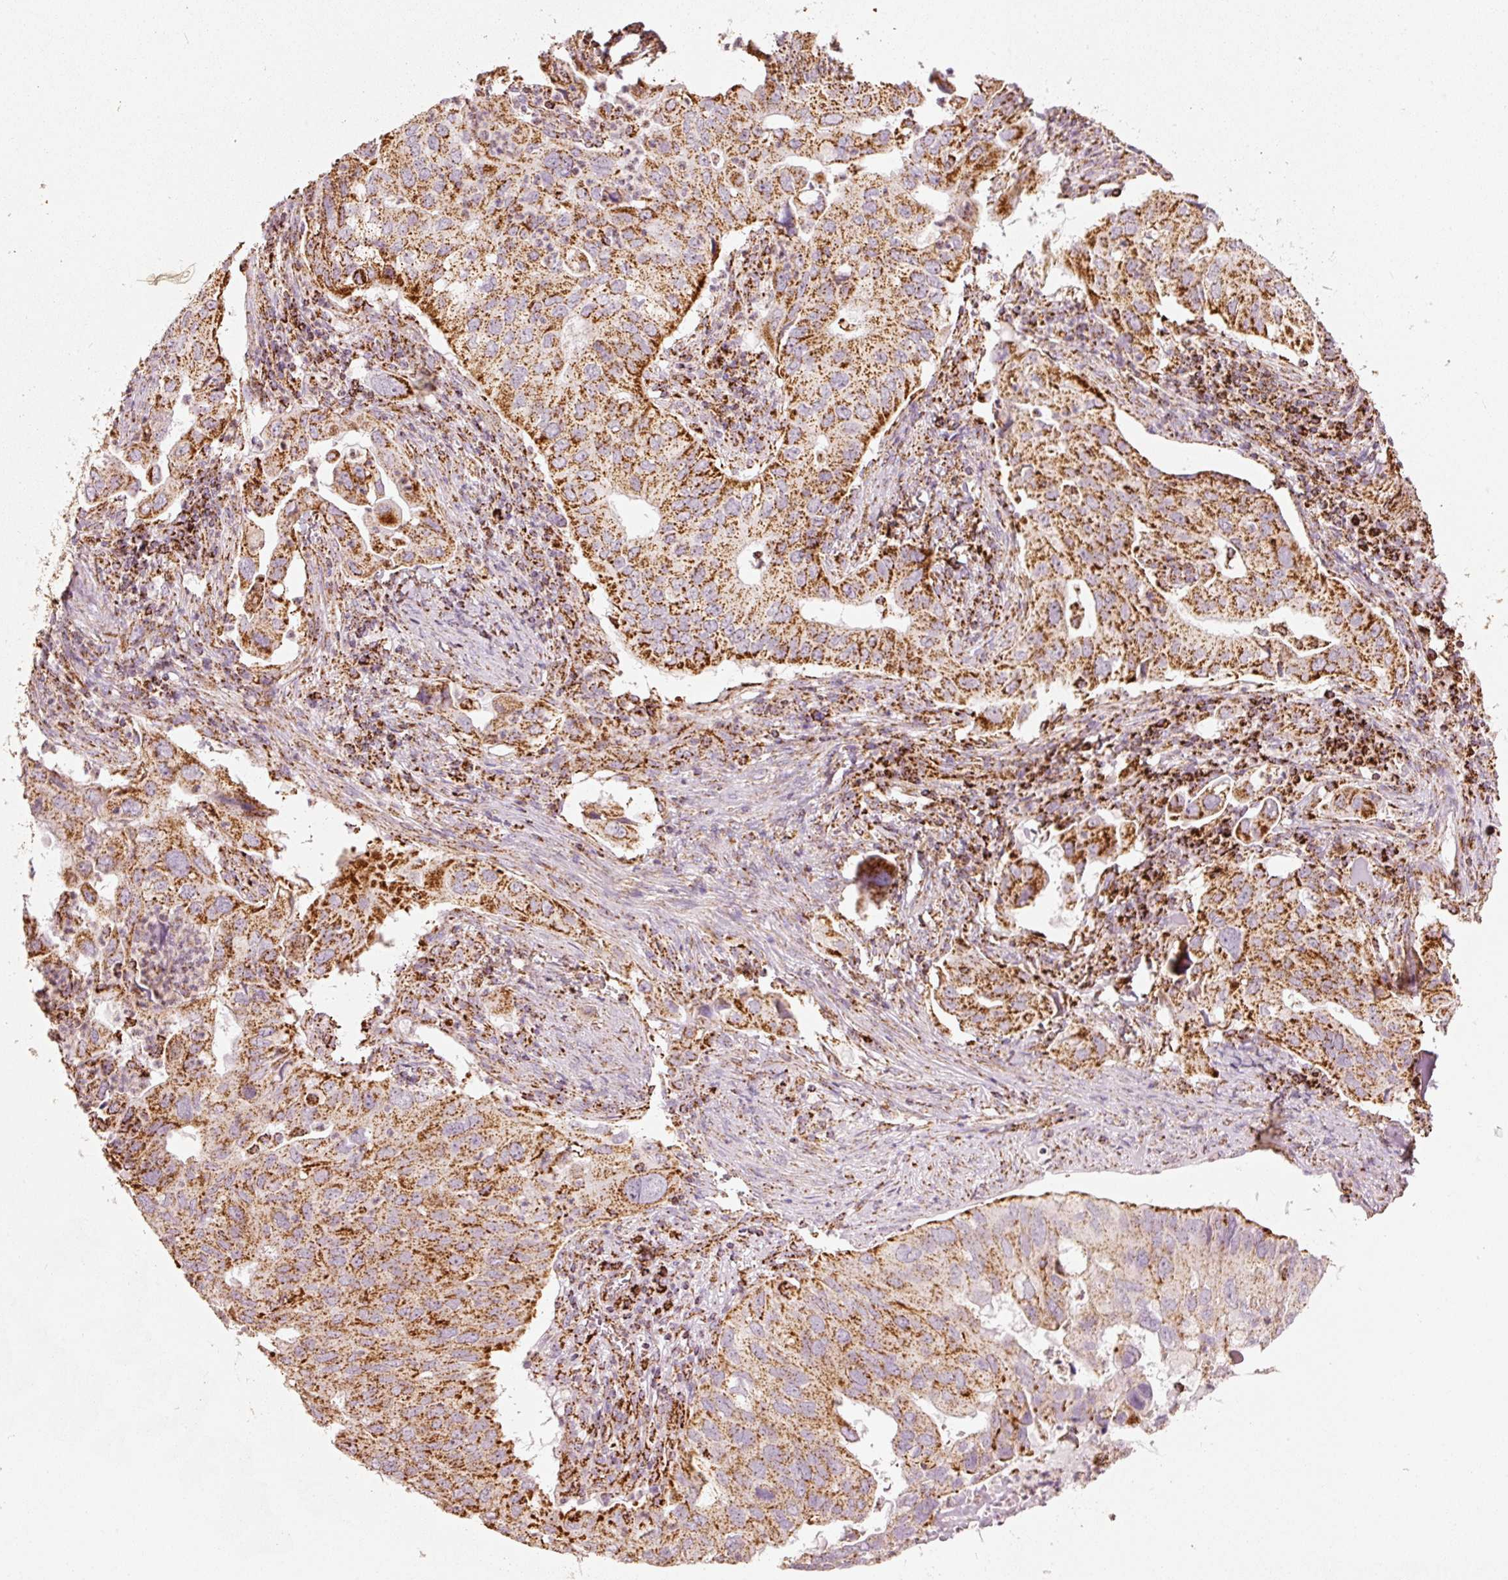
{"staining": {"intensity": "moderate", "quantity": ">75%", "location": "cytoplasmic/membranous"}, "tissue": "lung cancer", "cell_type": "Tumor cells", "image_type": "cancer", "snomed": [{"axis": "morphology", "description": "Adenocarcinoma, NOS"}, {"axis": "topography", "description": "Lung"}], "caption": "Tumor cells demonstrate medium levels of moderate cytoplasmic/membranous staining in about >75% of cells in lung cancer (adenocarcinoma).", "gene": "UQCRC1", "patient": {"sex": "male", "age": 48}}